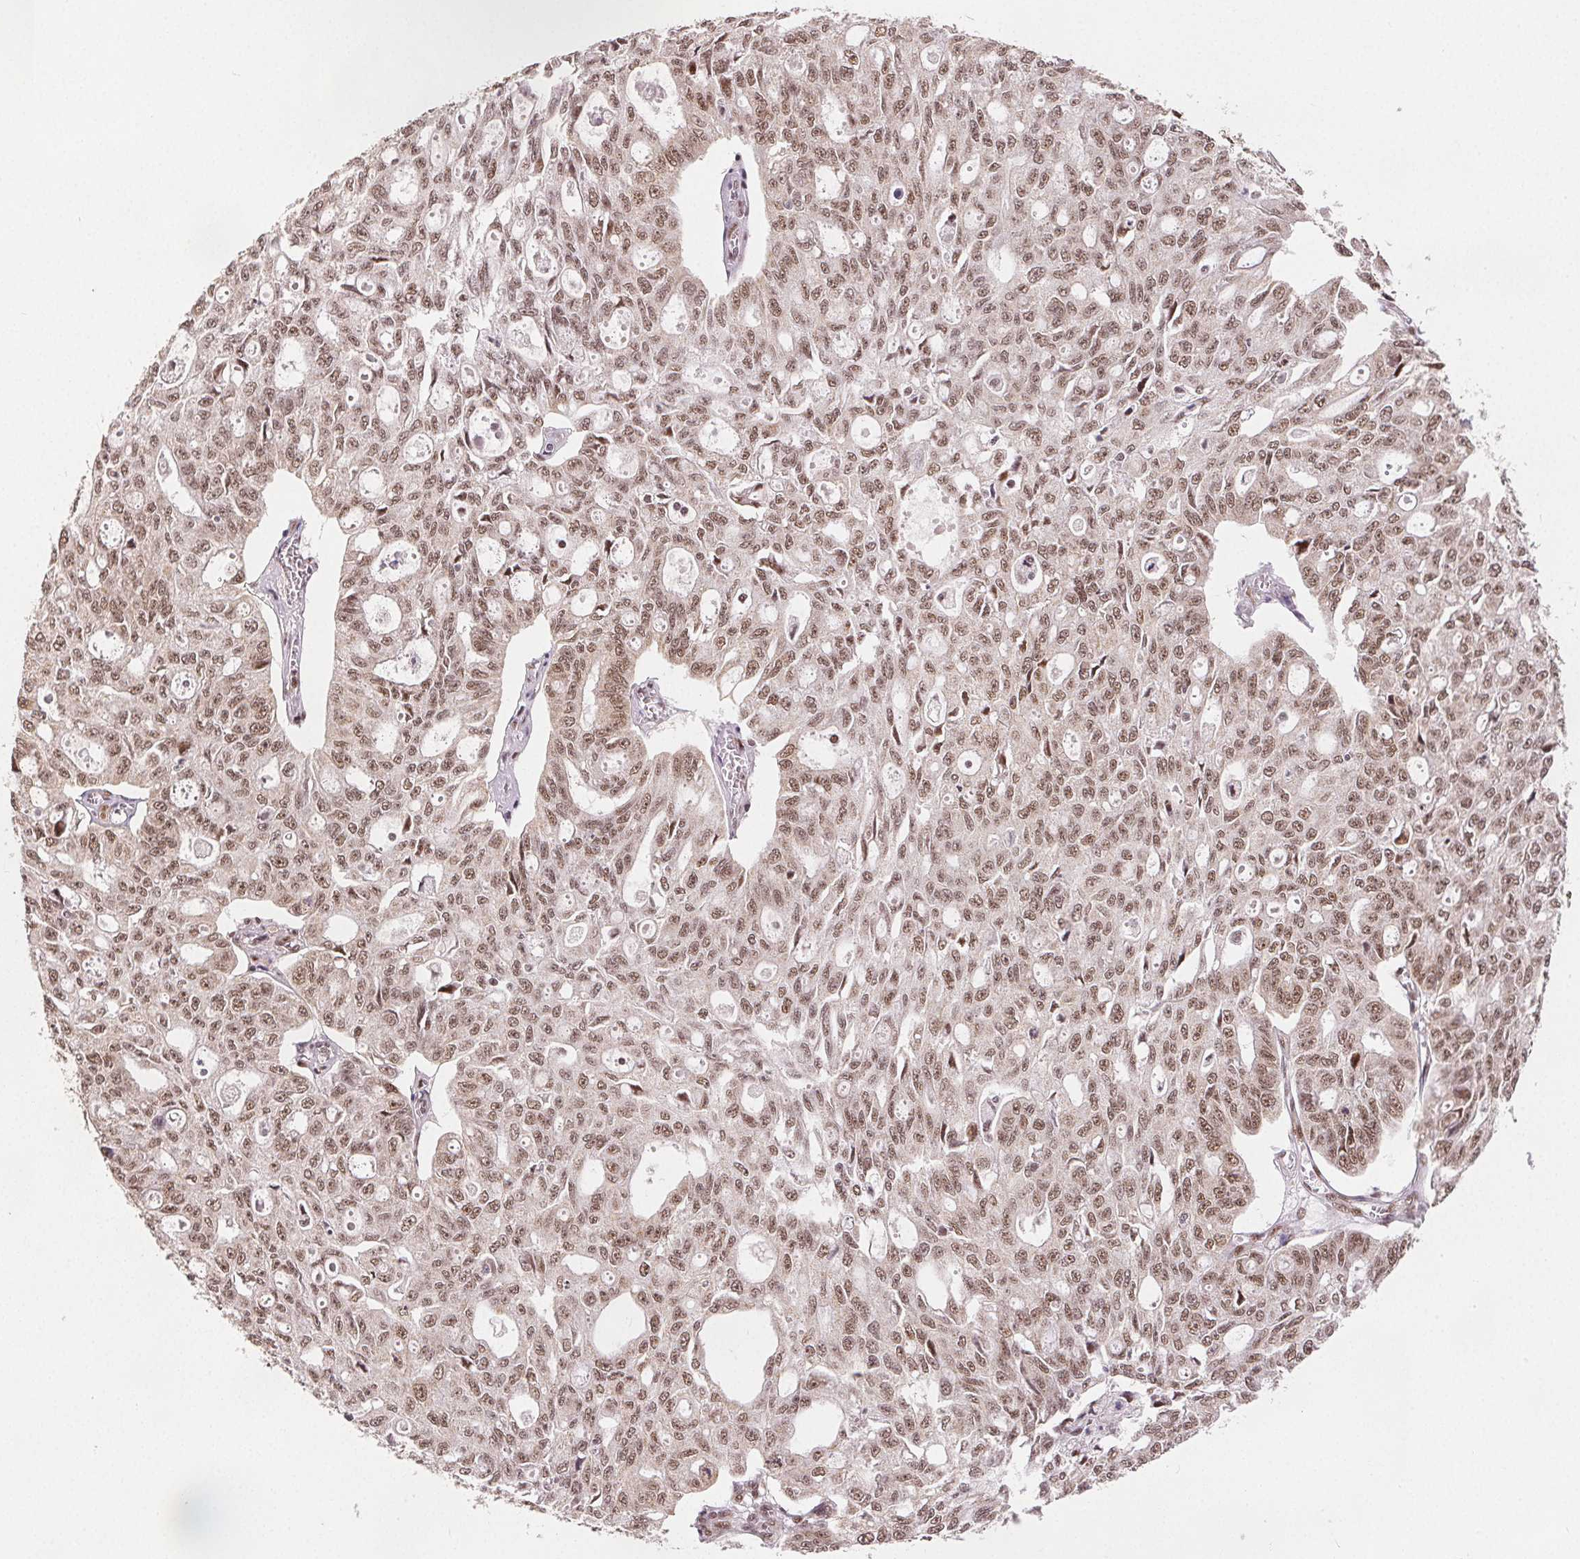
{"staining": {"intensity": "moderate", "quantity": ">75%", "location": "nuclear"}, "tissue": "ovarian cancer", "cell_type": "Tumor cells", "image_type": "cancer", "snomed": [{"axis": "morphology", "description": "Carcinoma, endometroid"}, {"axis": "topography", "description": "Ovary"}], "caption": "This image reveals ovarian cancer (endometroid carcinoma) stained with immunohistochemistry to label a protein in brown. The nuclear of tumor cells show moderate positivity for the protein. Nuclei are counter-stained blue.", "gene": "ZNF703", "patient": {"sex": "female", "age": 65}}